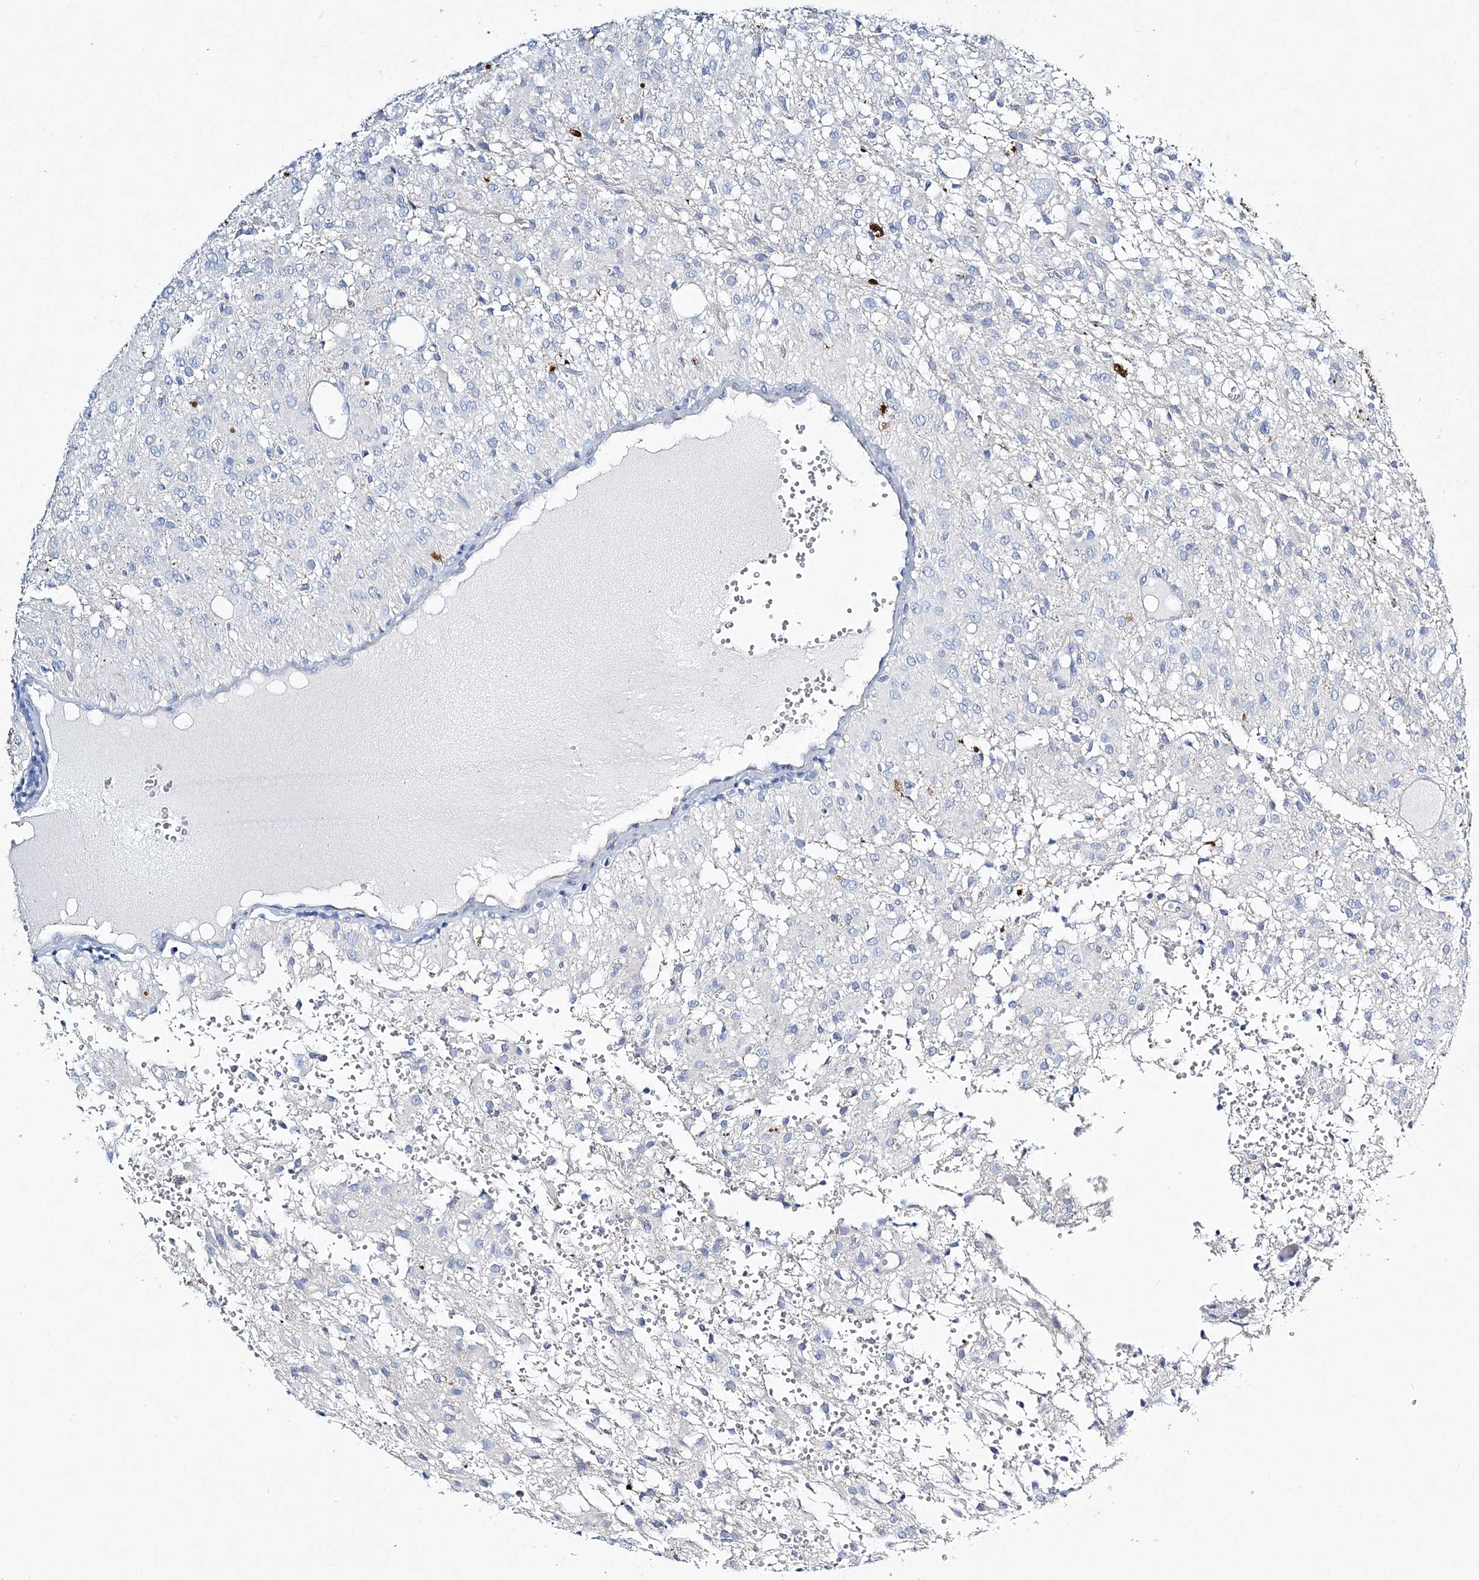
{"staining": {"intensity": "negative", "quantity": "none", "location": "none"}, "tissue": "glioma", "cell_type": "Tumor cells", "image_type": "cancer", "snomed": [{"axis": "morphology", "description": "Glioma, malignant, High grade"}, {"axis": "topography", "description": "Brain"}], "caption": "IHC of human malignant high-grade glioma reveals no staining in tumor cells.", "gene": "ADGRL1", "patient": {"sex": "female", "age": 59}}